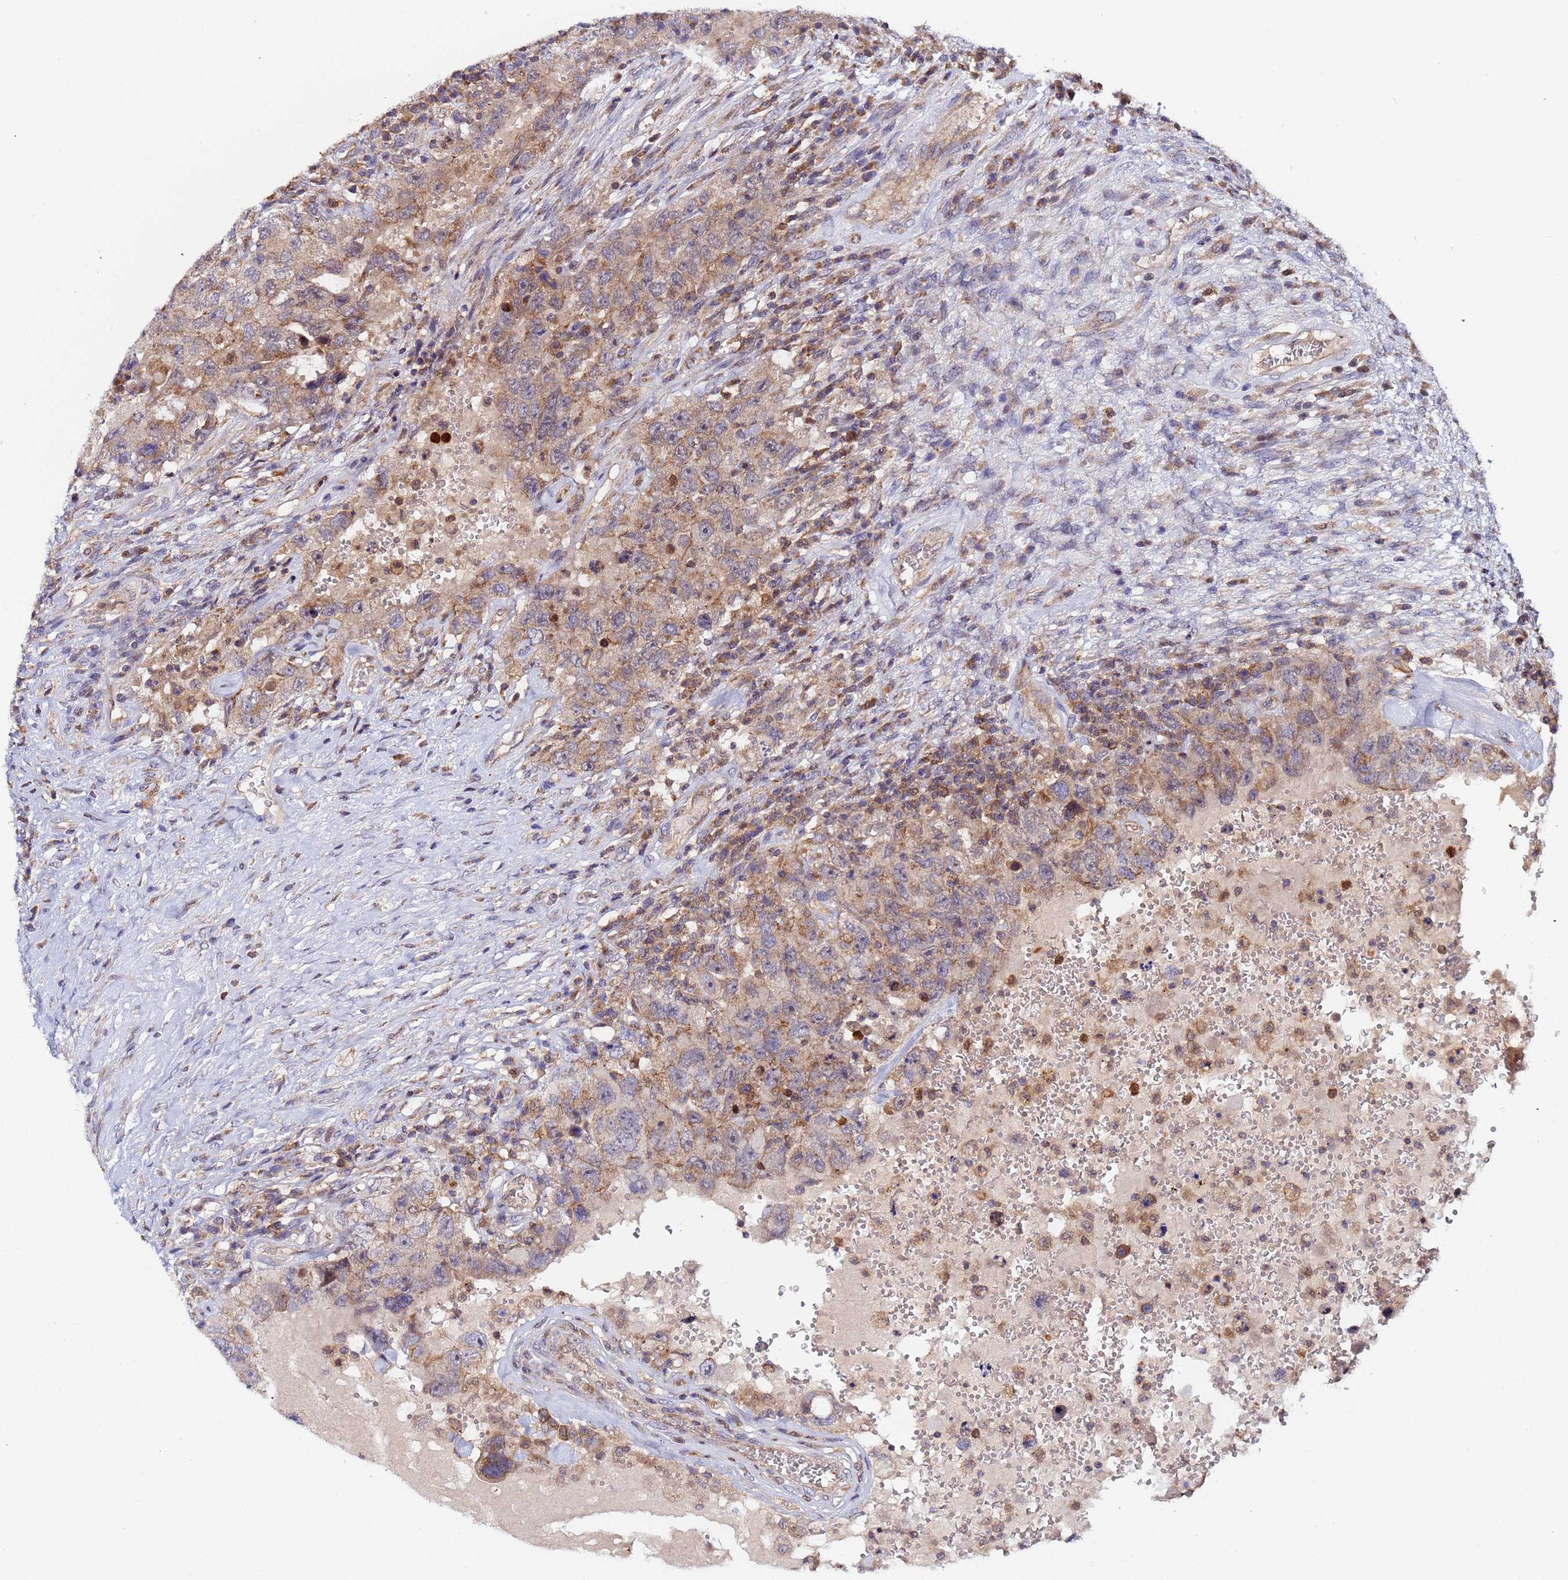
{"staining": {"intensity": "moderate", "quantity": "25%-75%", "location": "cytoplasmic/membranous"}, "tissue": "testis cancer", "cell_type": "Tumor cells", "image_type": "cancer", "snomed": [{"axis": "morphology", "description": "Carcinoma, Embryonal, NOS"}, {"axis": "topography", "description": "Testis"}], "caption": "This histopathology image exhibits immunohistochemistry staining of embryonal carcinoma (testis), with medium moderate cytoplasmic/membranous positivity in approximately 25%-75% of tumor cells.", "gene": "CCDC127", "patient": {"sex": "male", "age": 26}}